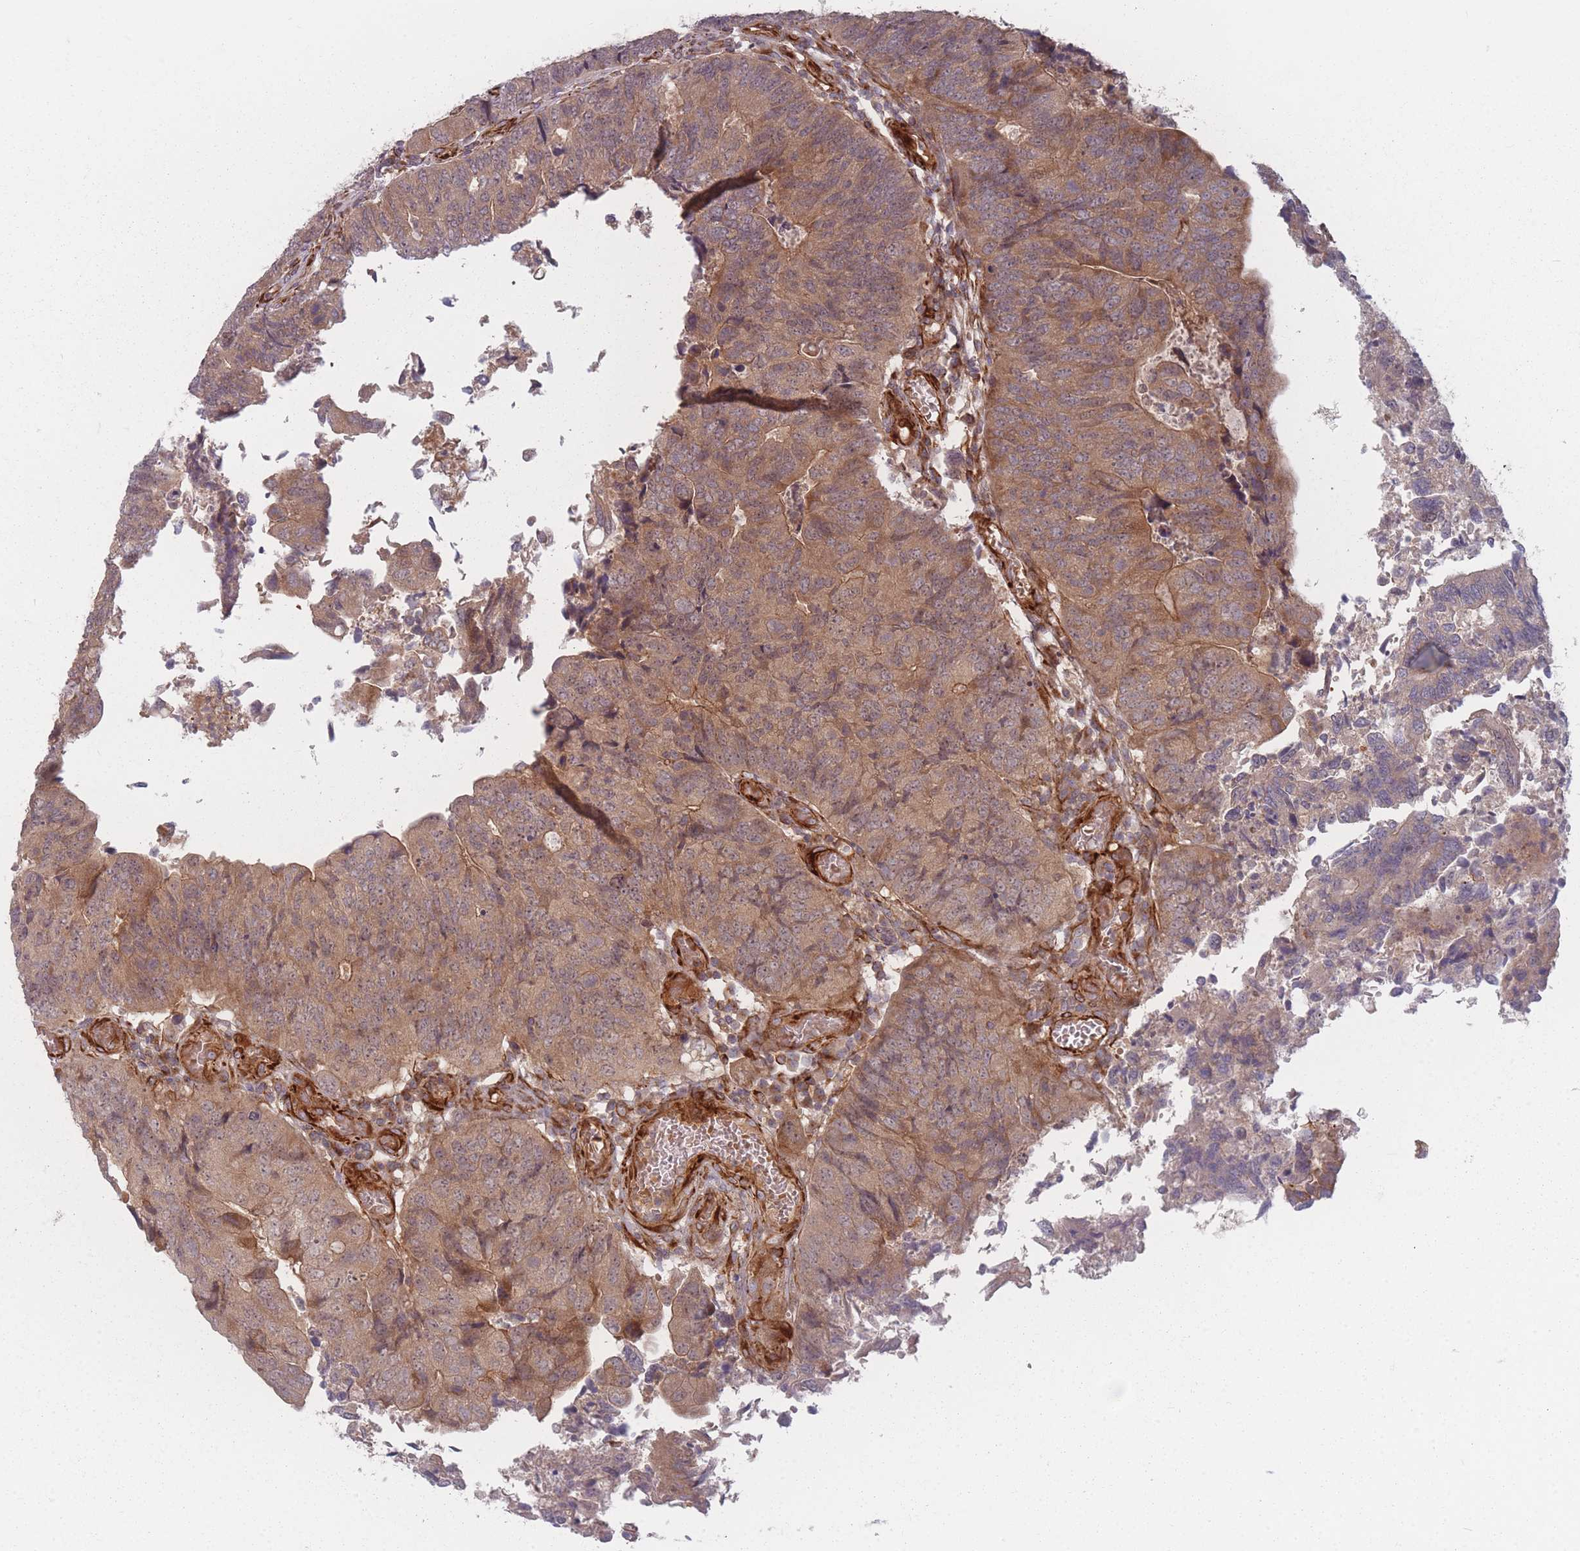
{"staining": {"intensity": "weak", "quantity": "25%-75%", "location": "cytoplasmic/membranous"}, "tissue": "colorectal cancer", "cell_type": "Tumor cells", "image_type": "cancer", "snomed": [{"axis": "morphology", "description": "Adenocarcinoma, NOS"}, {"axis": "topography", "description": "Colon"}], "caption": "This is a micrograph of immunohistochemistry staining of adenocarcinoma (colorectal), which shows weak positivity in the cytoplasmic/membranous of tumor cells.", "gene": "EEF1AKMT2", "patient": {"sex": "female", "age": 67}}